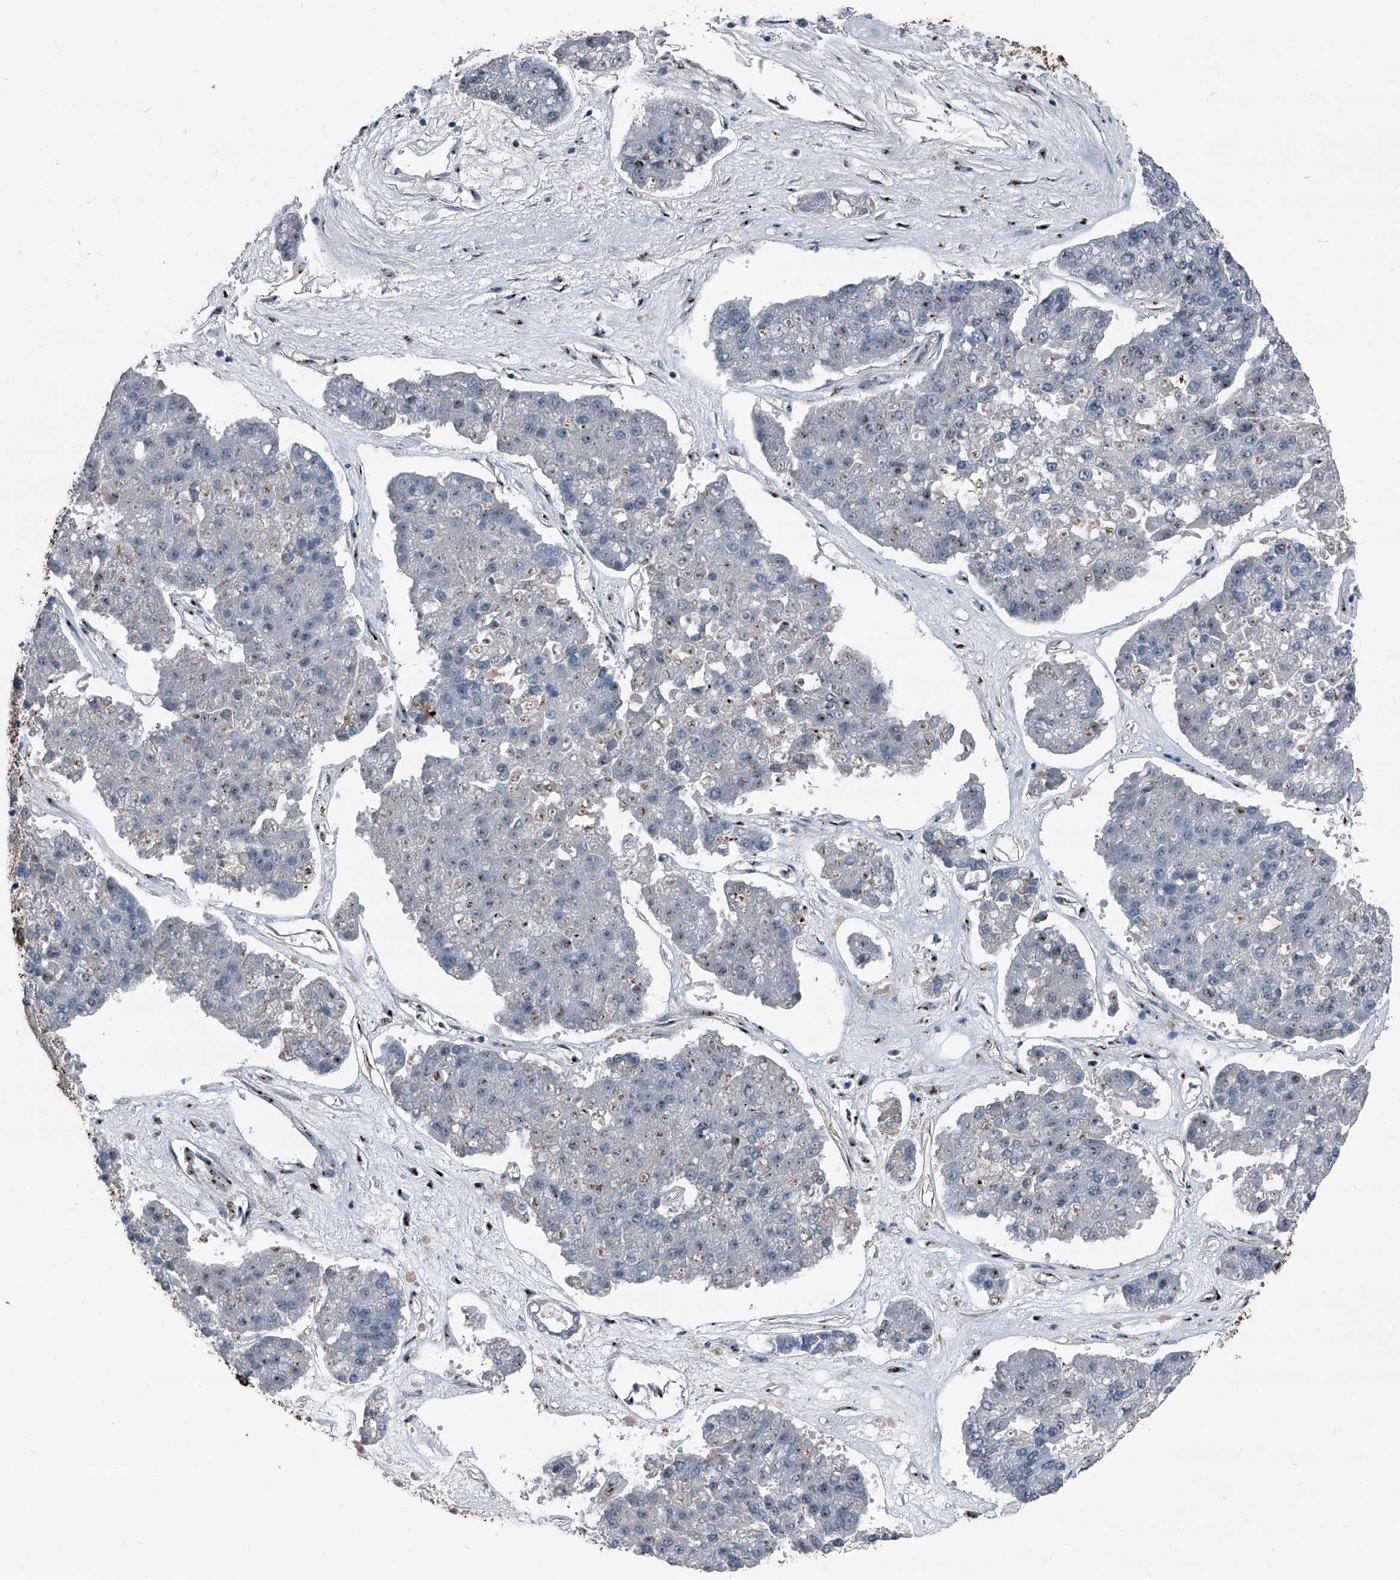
{"staining": {"intensity": "negative", "quantity": "none", "location": "none"}, "tissue": "pancreatic cancer", "cell_type": "Tumor cells", "image_type": "cancer", "snomed": [{"axis": "morphology", "description": "Adenocarcinoma, NOS"}, {"axis": "topography", "description": "Pancreas"}], "caption": "A micrograph of pancreatic adenocarcinoma stained for a protein demonstrates no brown staining in tumor cells. (Stains: DAB immunohistochemistry (IHC) with hematoxylin counter stain, Microscopy: brightfield microscopy at high magnification).", "gene": "MEN1", "patient": {"sex": "male", "age": 50}}